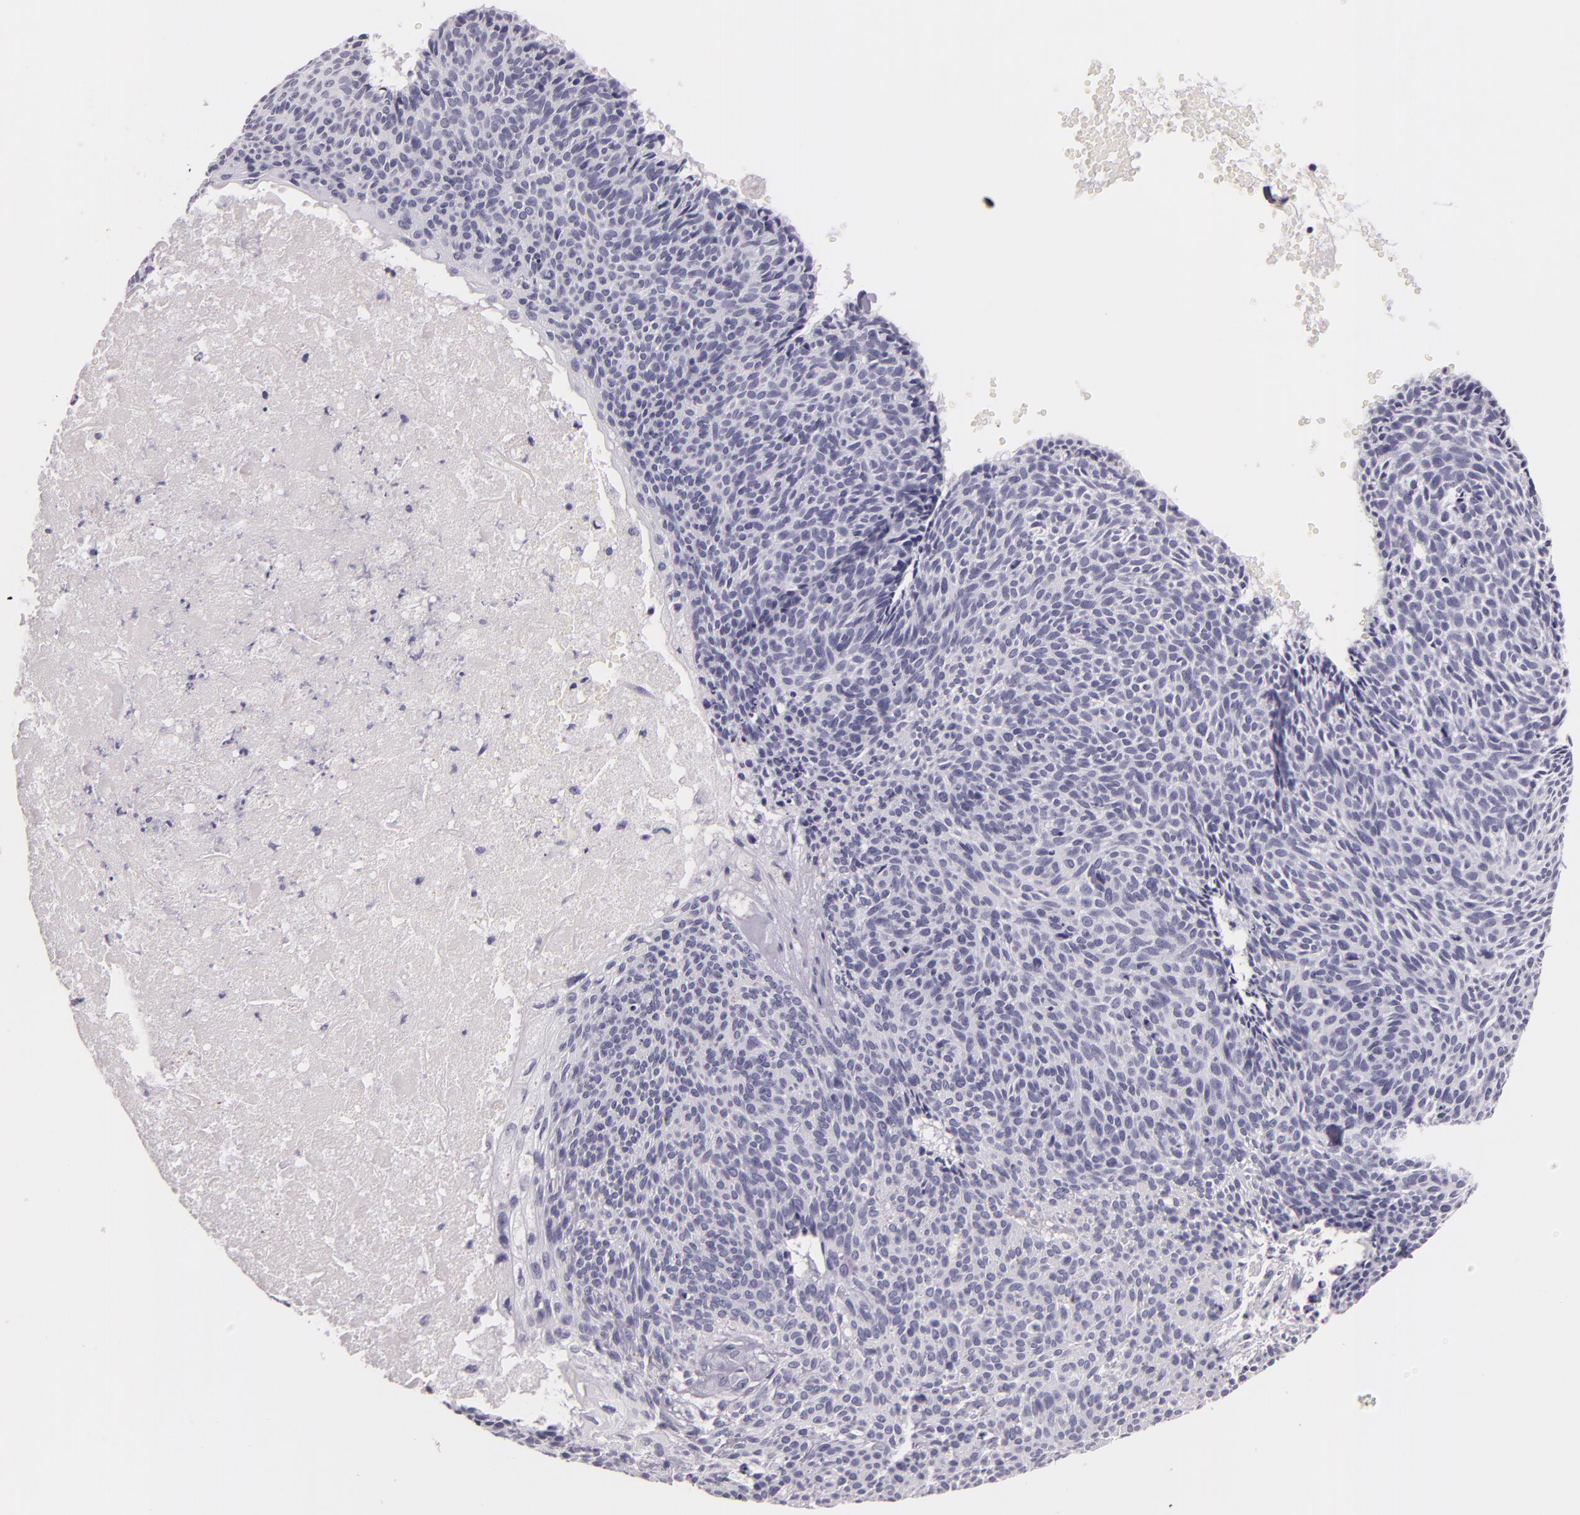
{"staining": {"intensity": "negative", "quantity": "none", "location": "none"}, "tissue": "skin cancer", "cell_type": "Tumor cells", "image_type": "cancer", "snomed": [{"axis": "morphology", "description": "Basal cell carcinoma"}, {"axis": "topography", "description": "Skin"}], "caption": "IHC histopathology image of human skin basal cell carcinoma stained for a protein (brown), which reveals no positivity in tumor cells.", "gene": "DLG4", "patient": {"sex": "male", "age": 84}}